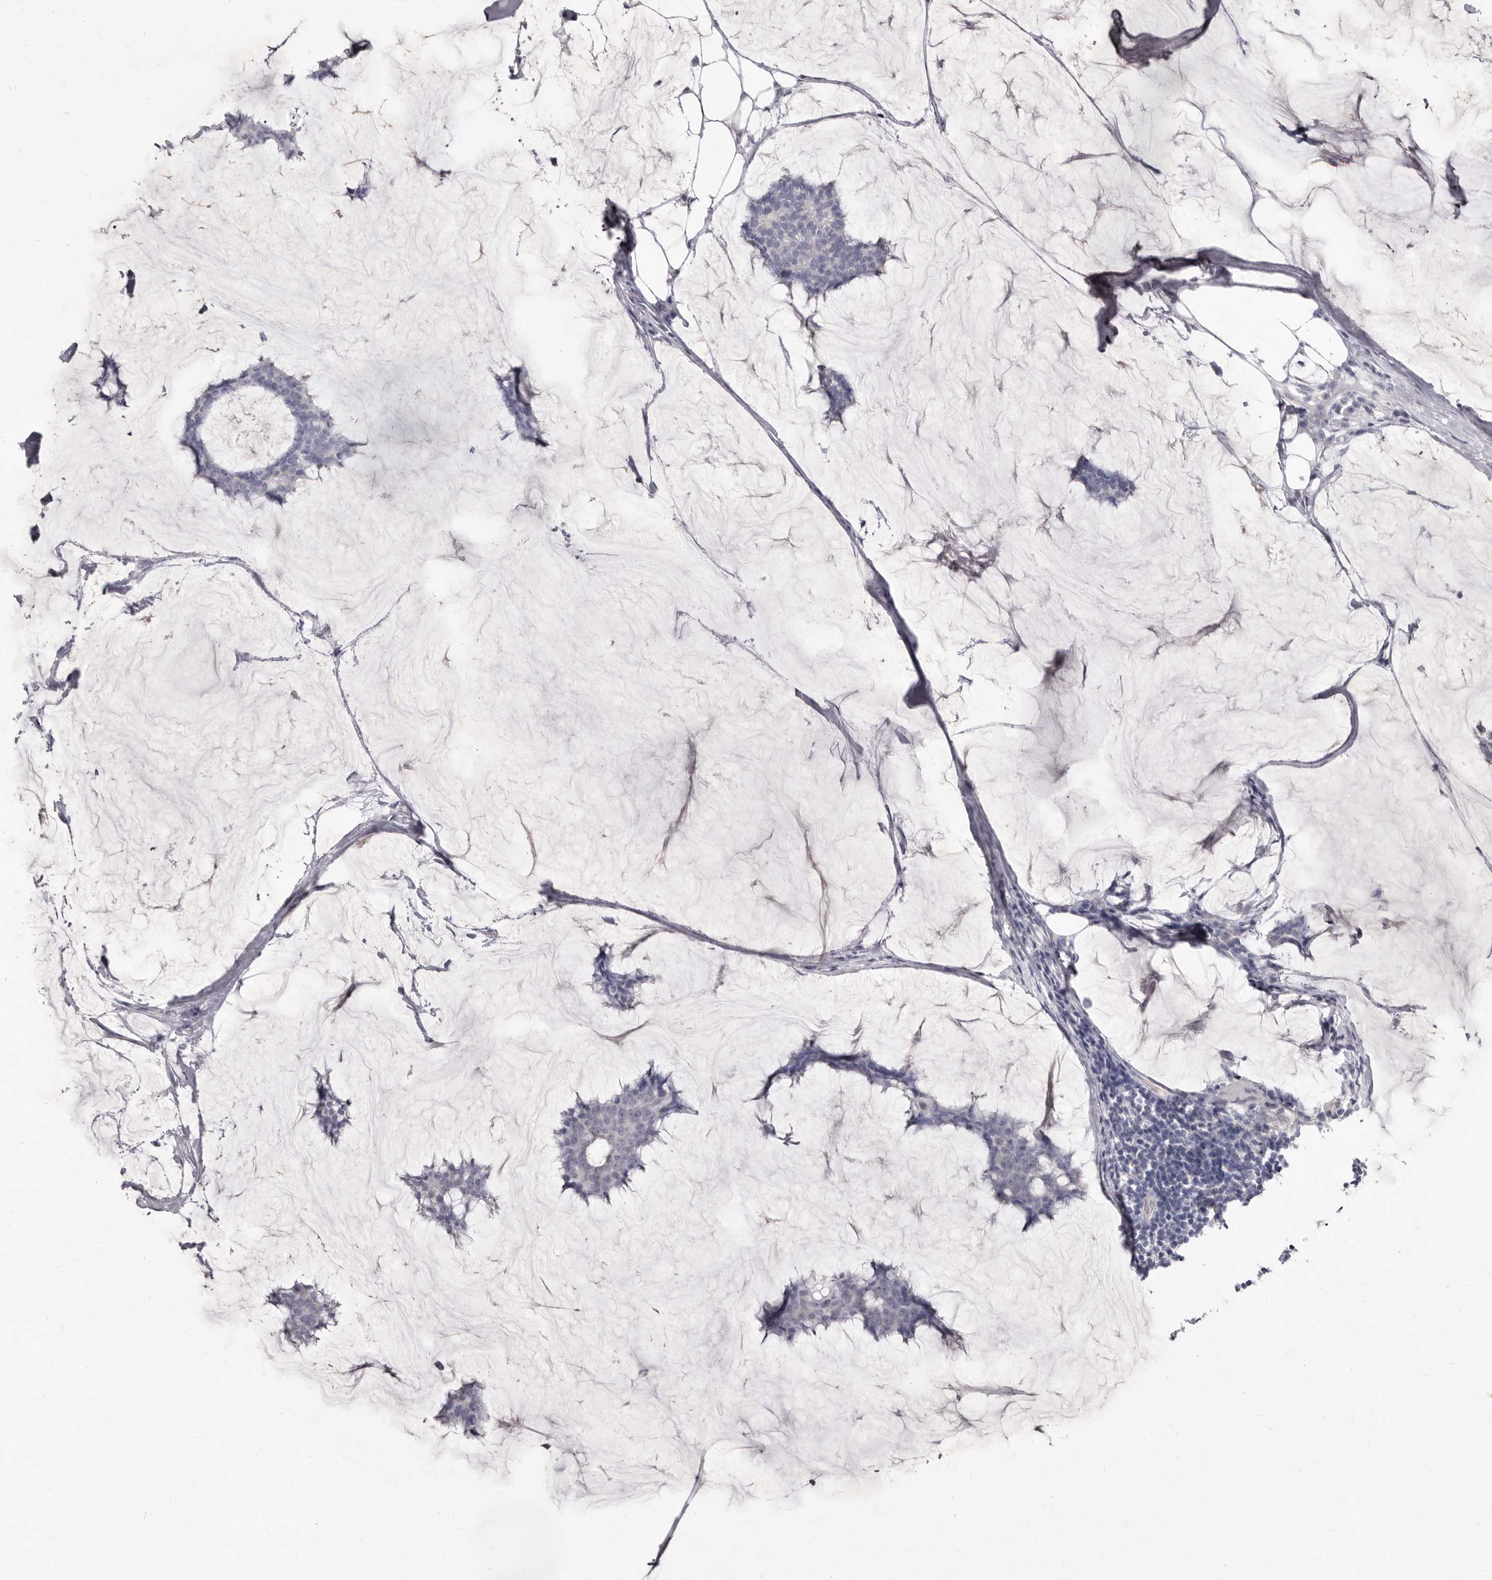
{"staining": {"intensity": "negative", "quantity": "none", "location": "none"}, "tissue": "breast cancer", "cell_type": "Tumor cells", "image_type": "cancer", "snomed": [{"axis": "morphology", "description": "Duct carcinoma"}, {"axis": "topography", "description": "Breast"}], "caption": "The IHC image has no significant positivity in tumor cells of breast intraductal carcinoma tissue.", "gene": "GSK3B", "patient": {"sex": "female", "age": 93}}